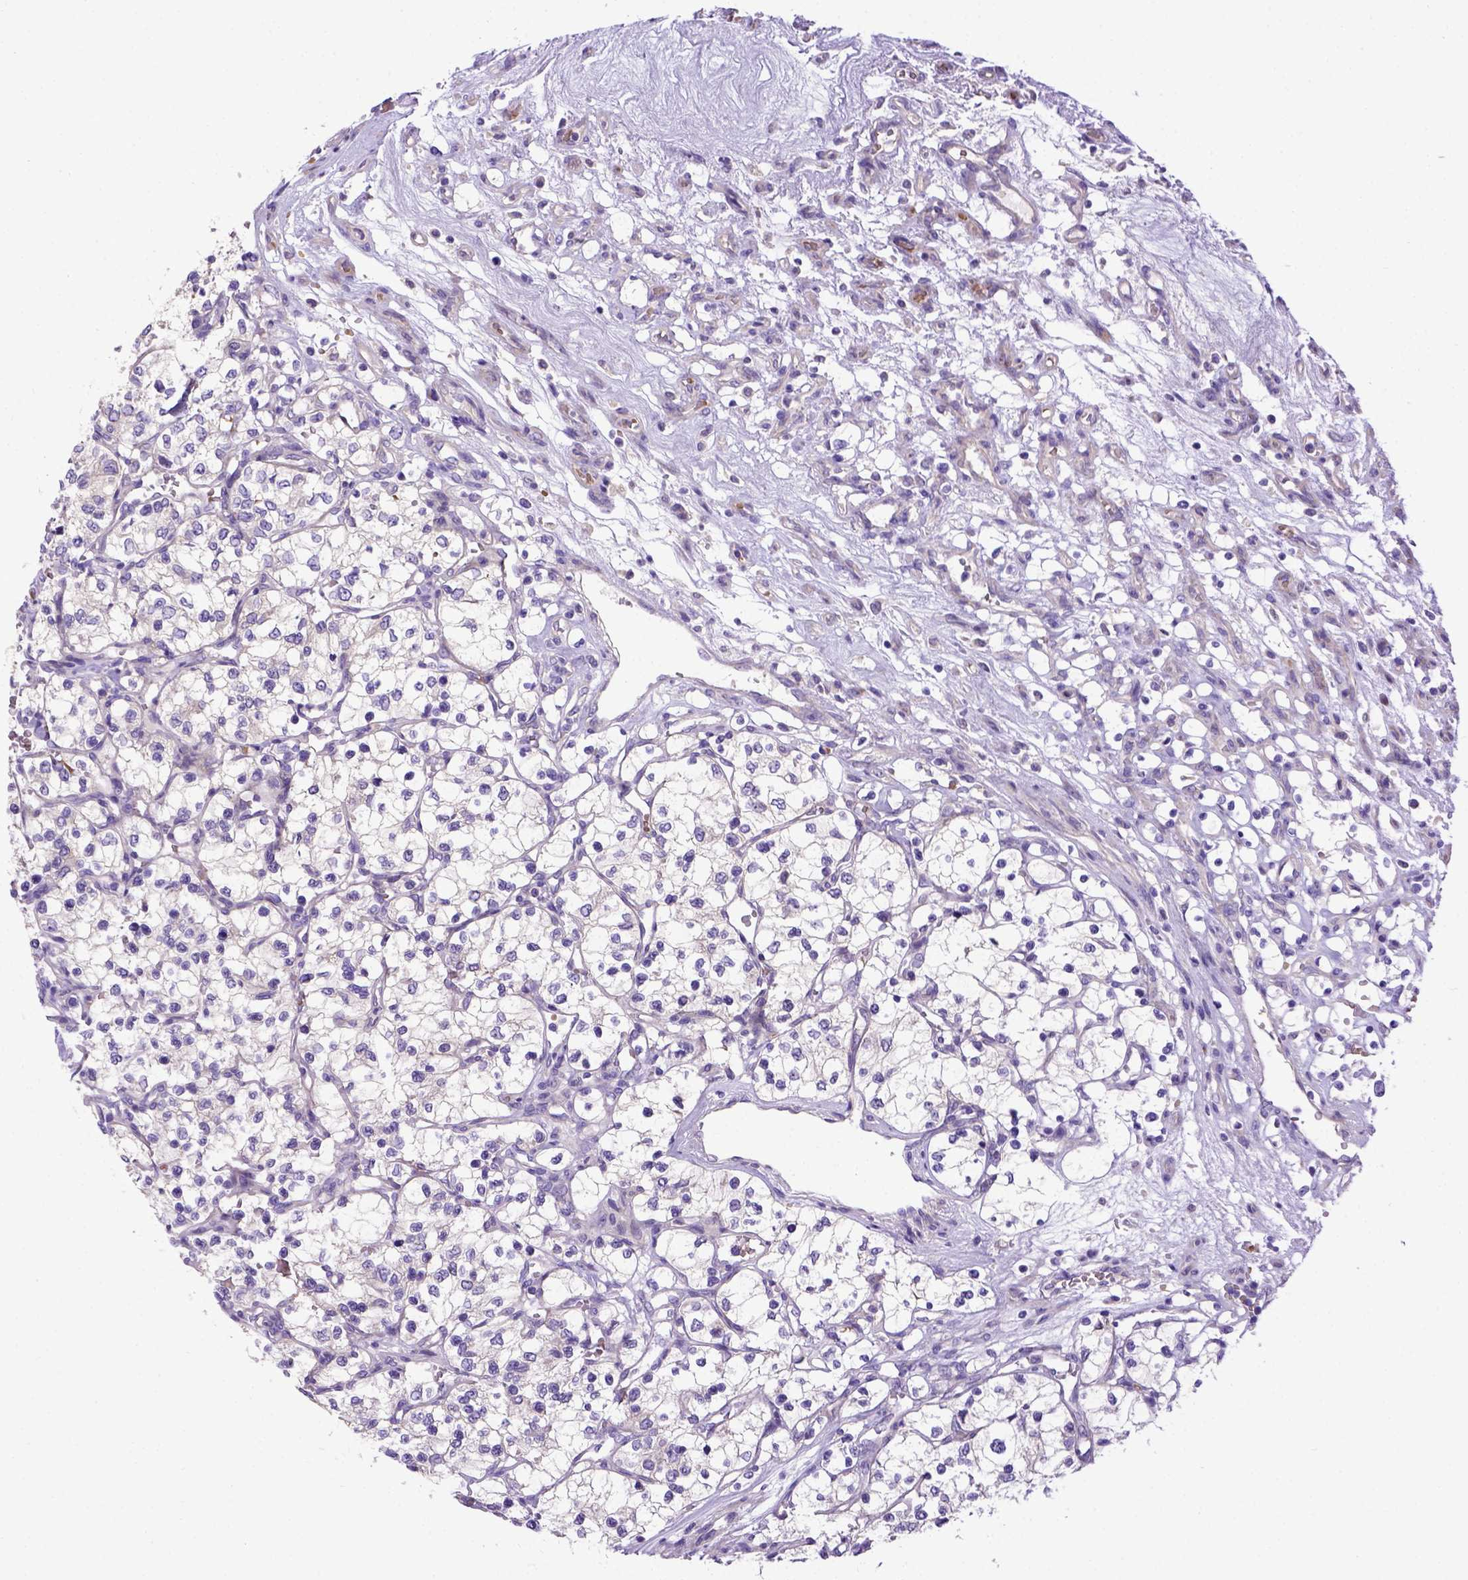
{"staining": {"intensity": "negative", "quantity": "none", "location": "none"}, "tissue": "renal cancer", "cell_type": "Tumor cells", "image_type": "cancer", "snomed": [{"axis": "morphology", "description": "Adenocarcinoma, NOS"}, {"axis": "topography", "description": "Kidney"}], "caption": "Immunohistochemistry (IHC) micrograph of adenocarcinoma (renal) stained for a protein (brown), which demonstrates no staining in tumor cells. (DAB (3,3'-diaminobenzidine) immunohistochemistry (IHC) with hematoxylin counter stain).", "gene": "ADAM12", "patient": {"sex": "female", "age": 69}}